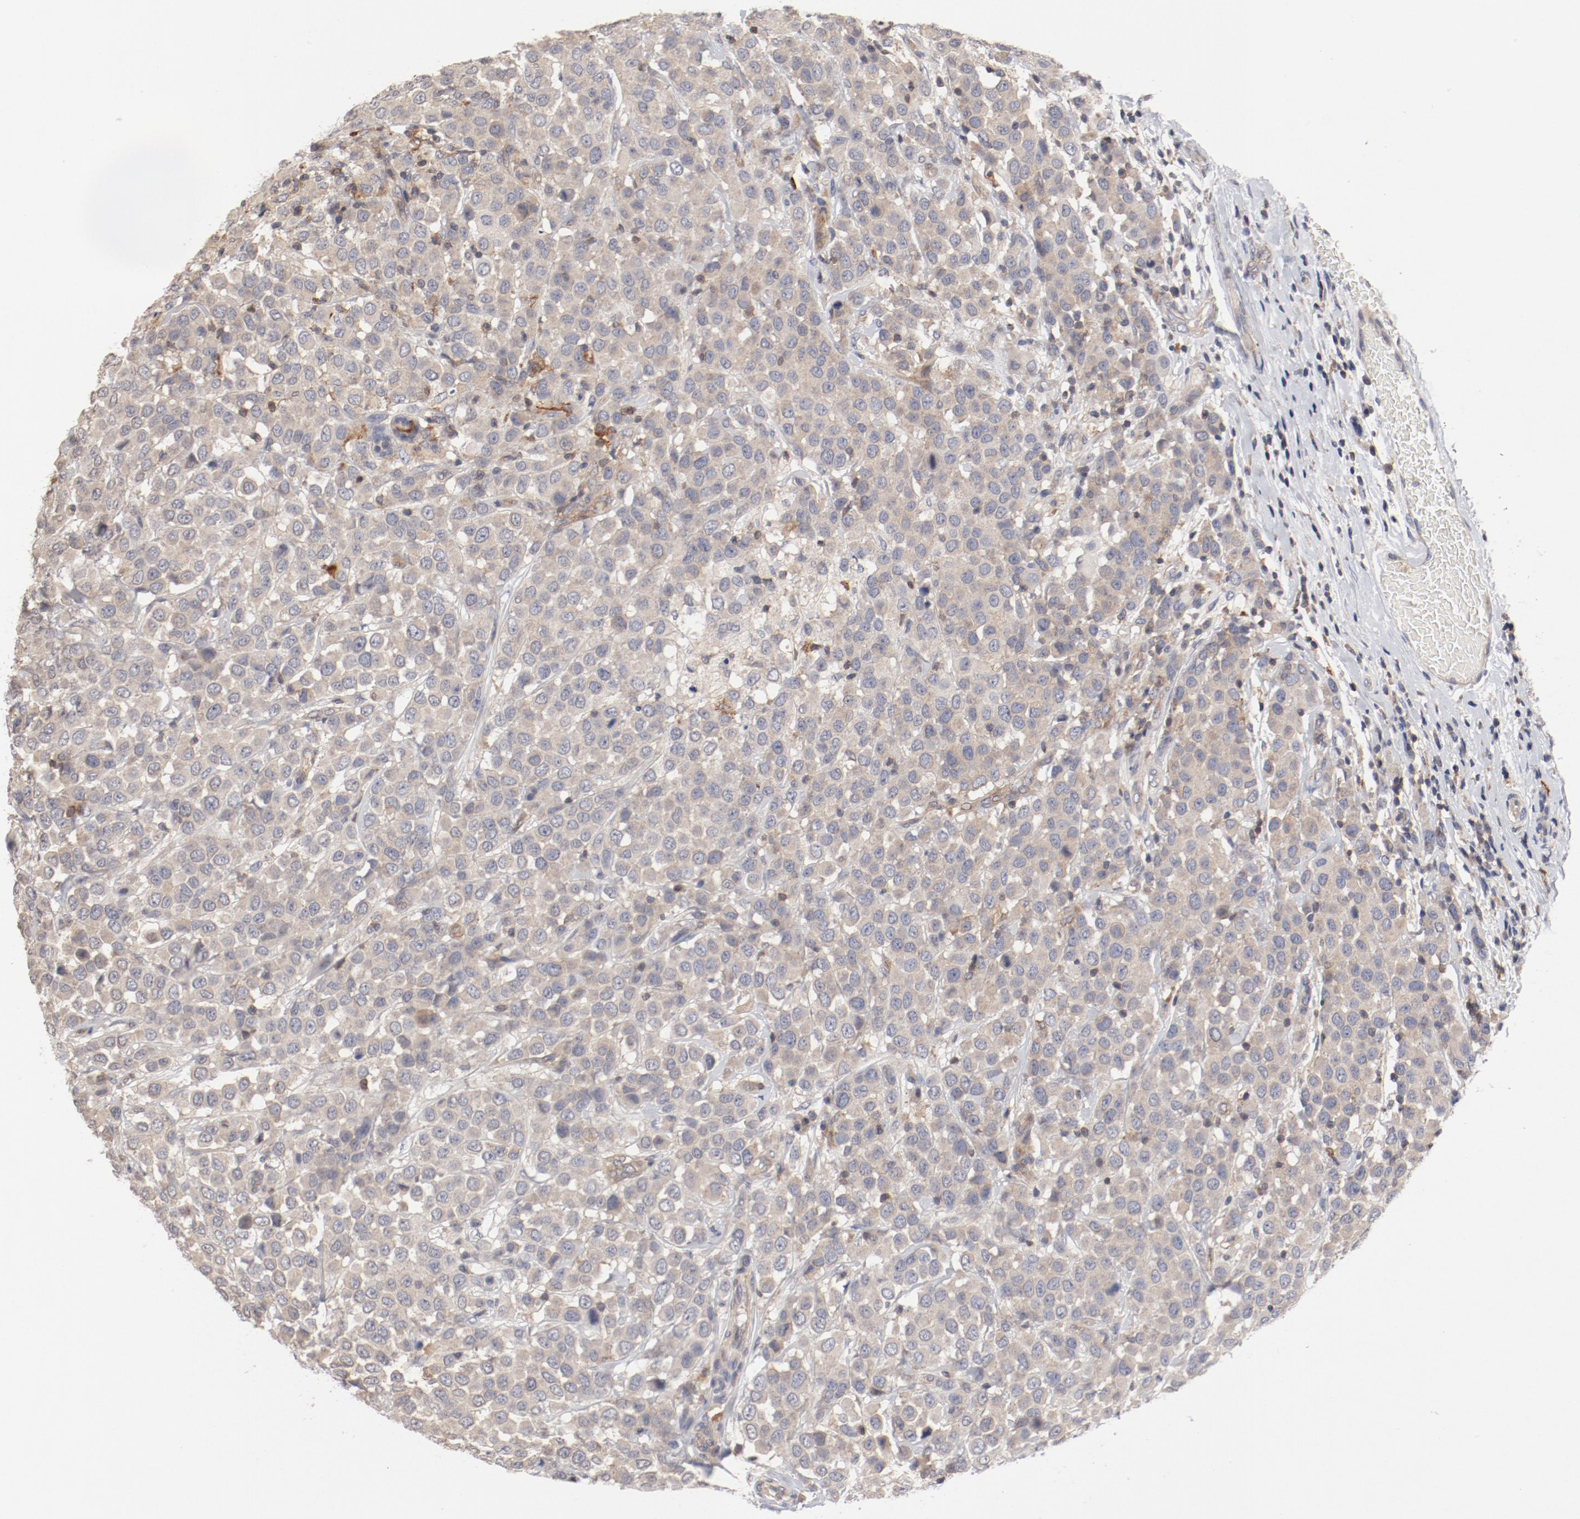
{"staining": {"intensity": "weak", "quantity": ">75%", "location": "cytoplasmic/membranous"}, "tissue": "breast cancer", "cell_type": "Tumor cells", "image_type": "cancer", "snomed": [{"axis": "morphology", "description": "Duct carcinoma"}, {"axis": "topography", "description": "Breast"}], "caption": "A micrograph of human breast invasive ductal carcinoma stained for a protein exhibits weak cytoplasmic/membranous brown staining in tumor cells.", "gene": "CBL", "patient": {"sex": "female", "age": 61}}